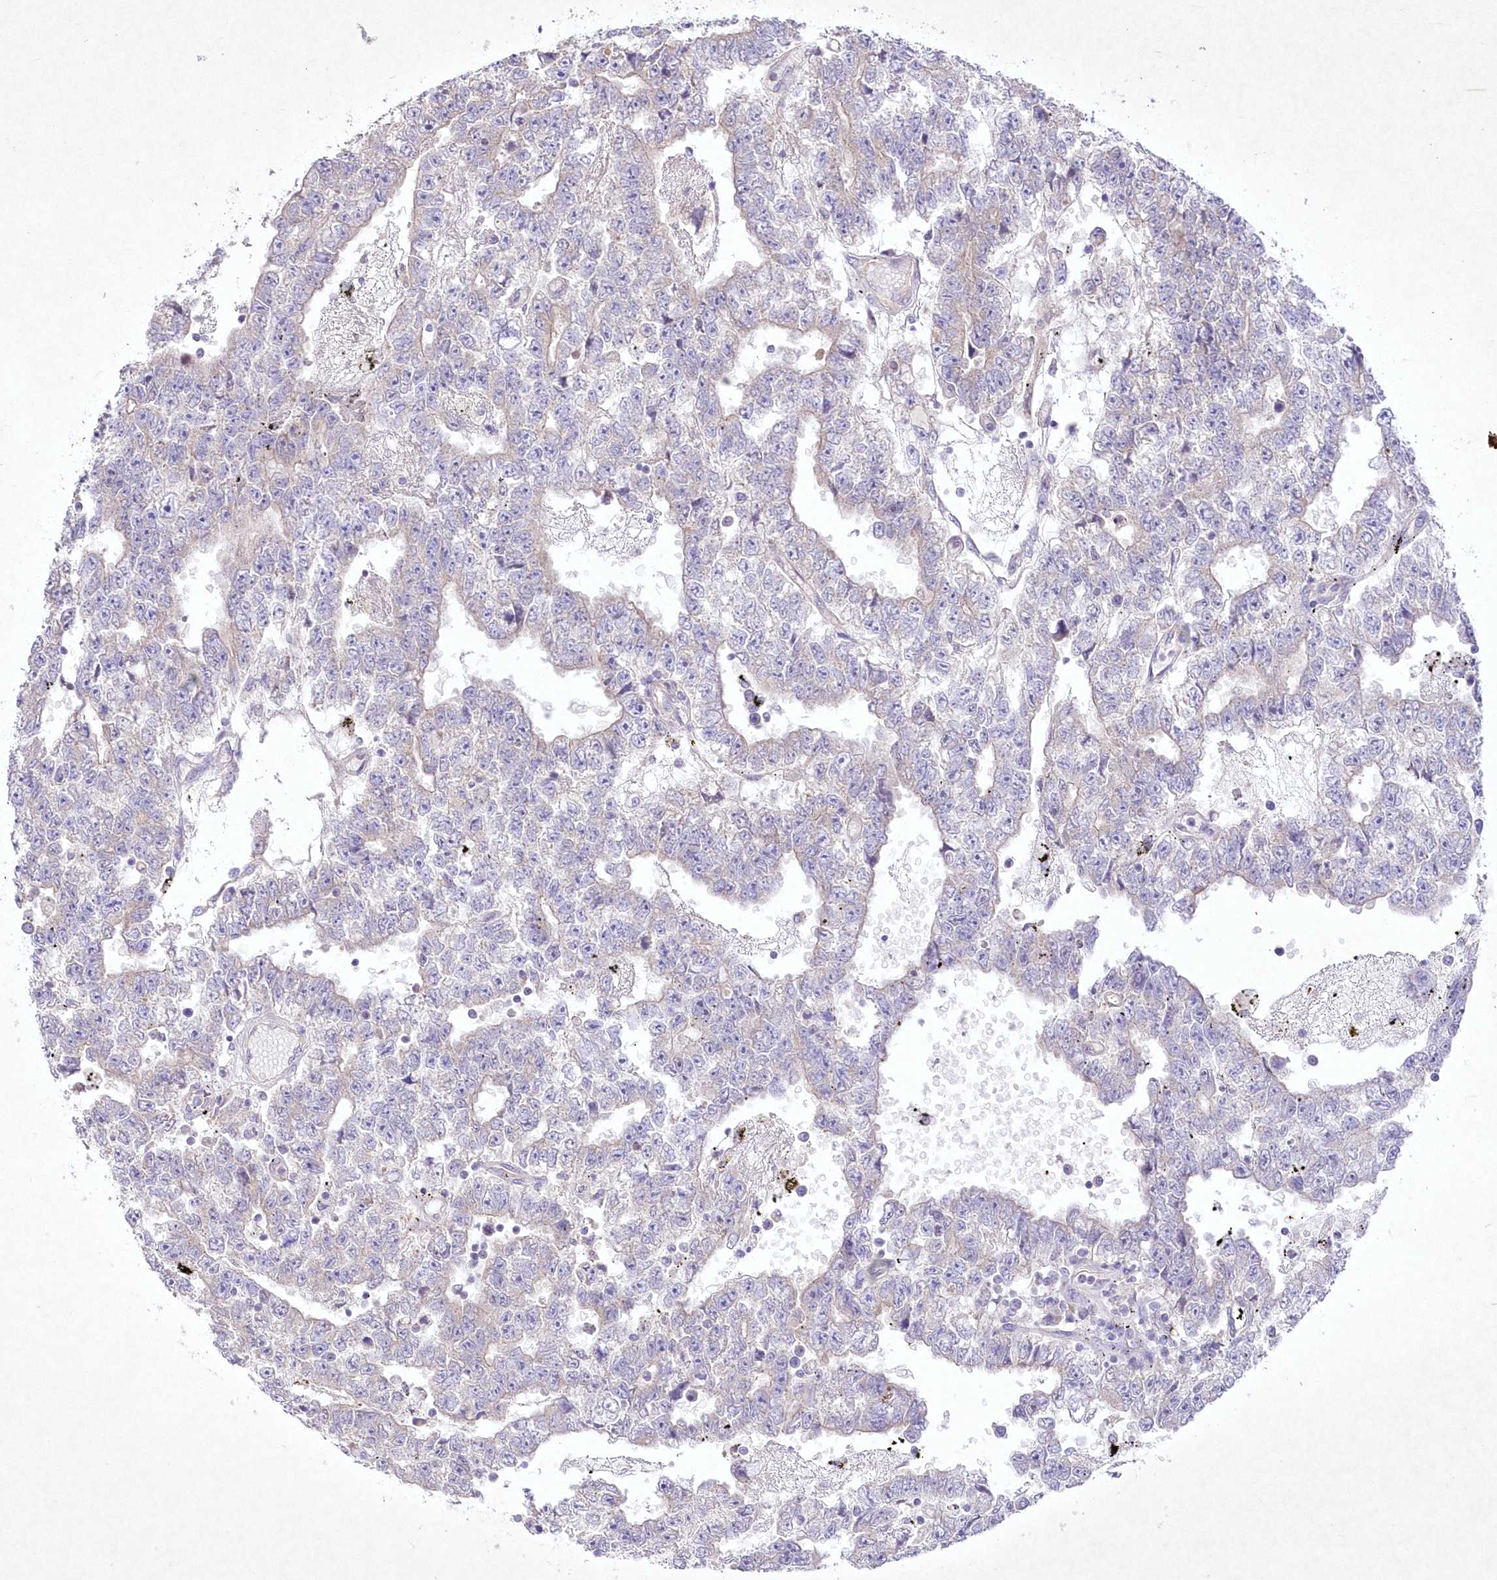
{"staining": {"intensity": "negative", "quantity": "none", "location": "none"}, "tissue": "testis cancer", "cell_type": "Tumor cells", "image_type": "cancer", "snomed": [{"axis": "morphology", "description": "Carcinoma, Embryonal, NOS"}, {"axis": "topography", "description": "Testis"}], "caption": "DAB (3,3'-diaminobenzidine) immunohistochemical staining of testis cancer (embryonal carcinoma) displays no significant expression in tumor cells.", "gene": "ITSN2", "patient": {"sex": "male", "age": 25}}